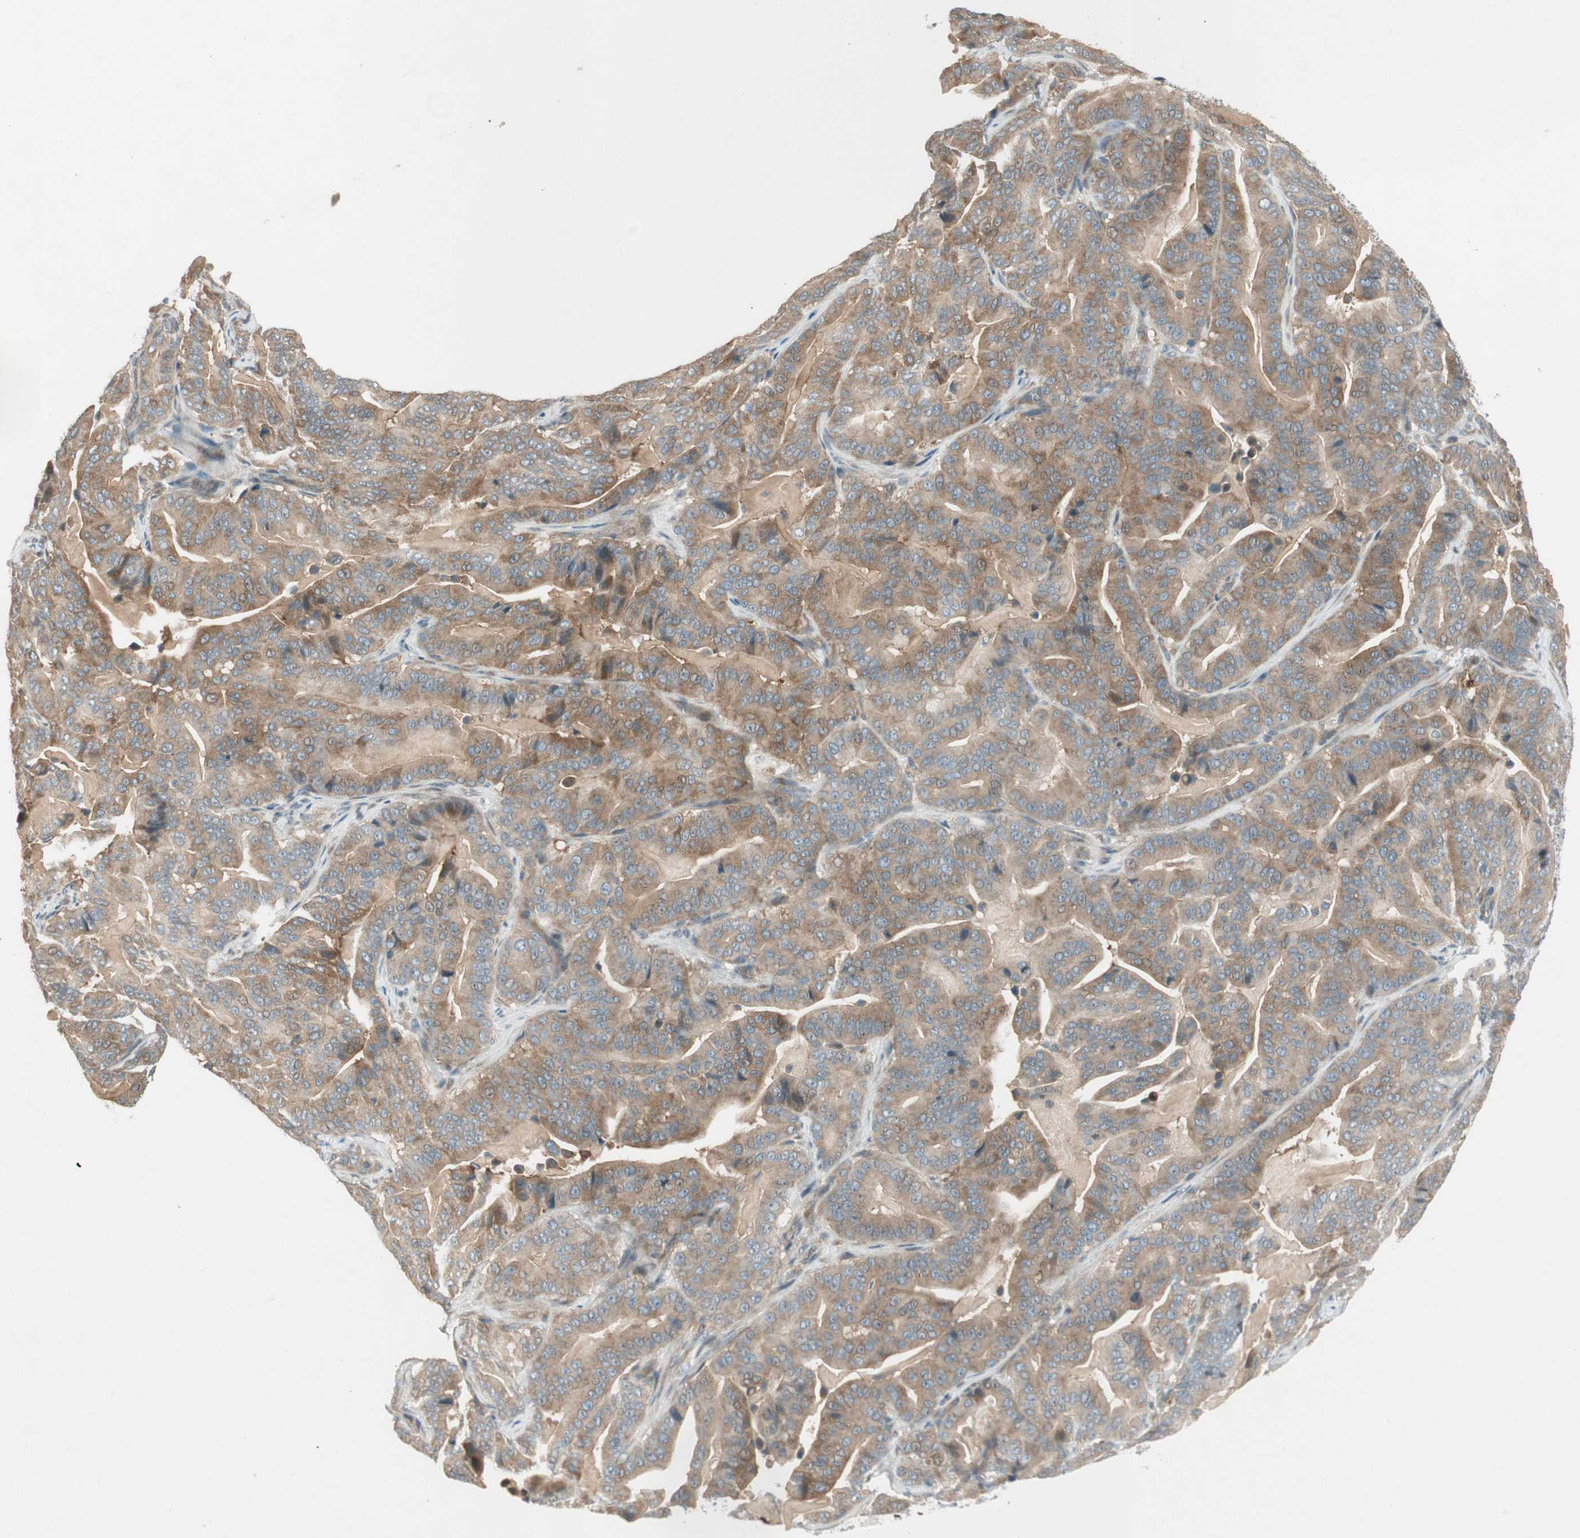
{"staining": {"intensity": "moderate", "quantity": ">75%", "location": "cytoplasmic/membranous"}, "tissue": "pancreatic cancer", "cell_type": "Tumor cells", "image_type": "cancer", "snomed": [{"axis": "morphology", "description": "Adenocarcinoma, NOS"}, {"axis": "topography", "description": "Pancreas"}], "caption": "Pancreatic cancer stained for a protein reveals moderate cytoplasmic/membranous positivity in tumor cells. Nuclei are stained in blue.", "gene": "CGRRF1", "patient": {"sex": "male", "age": 63}}